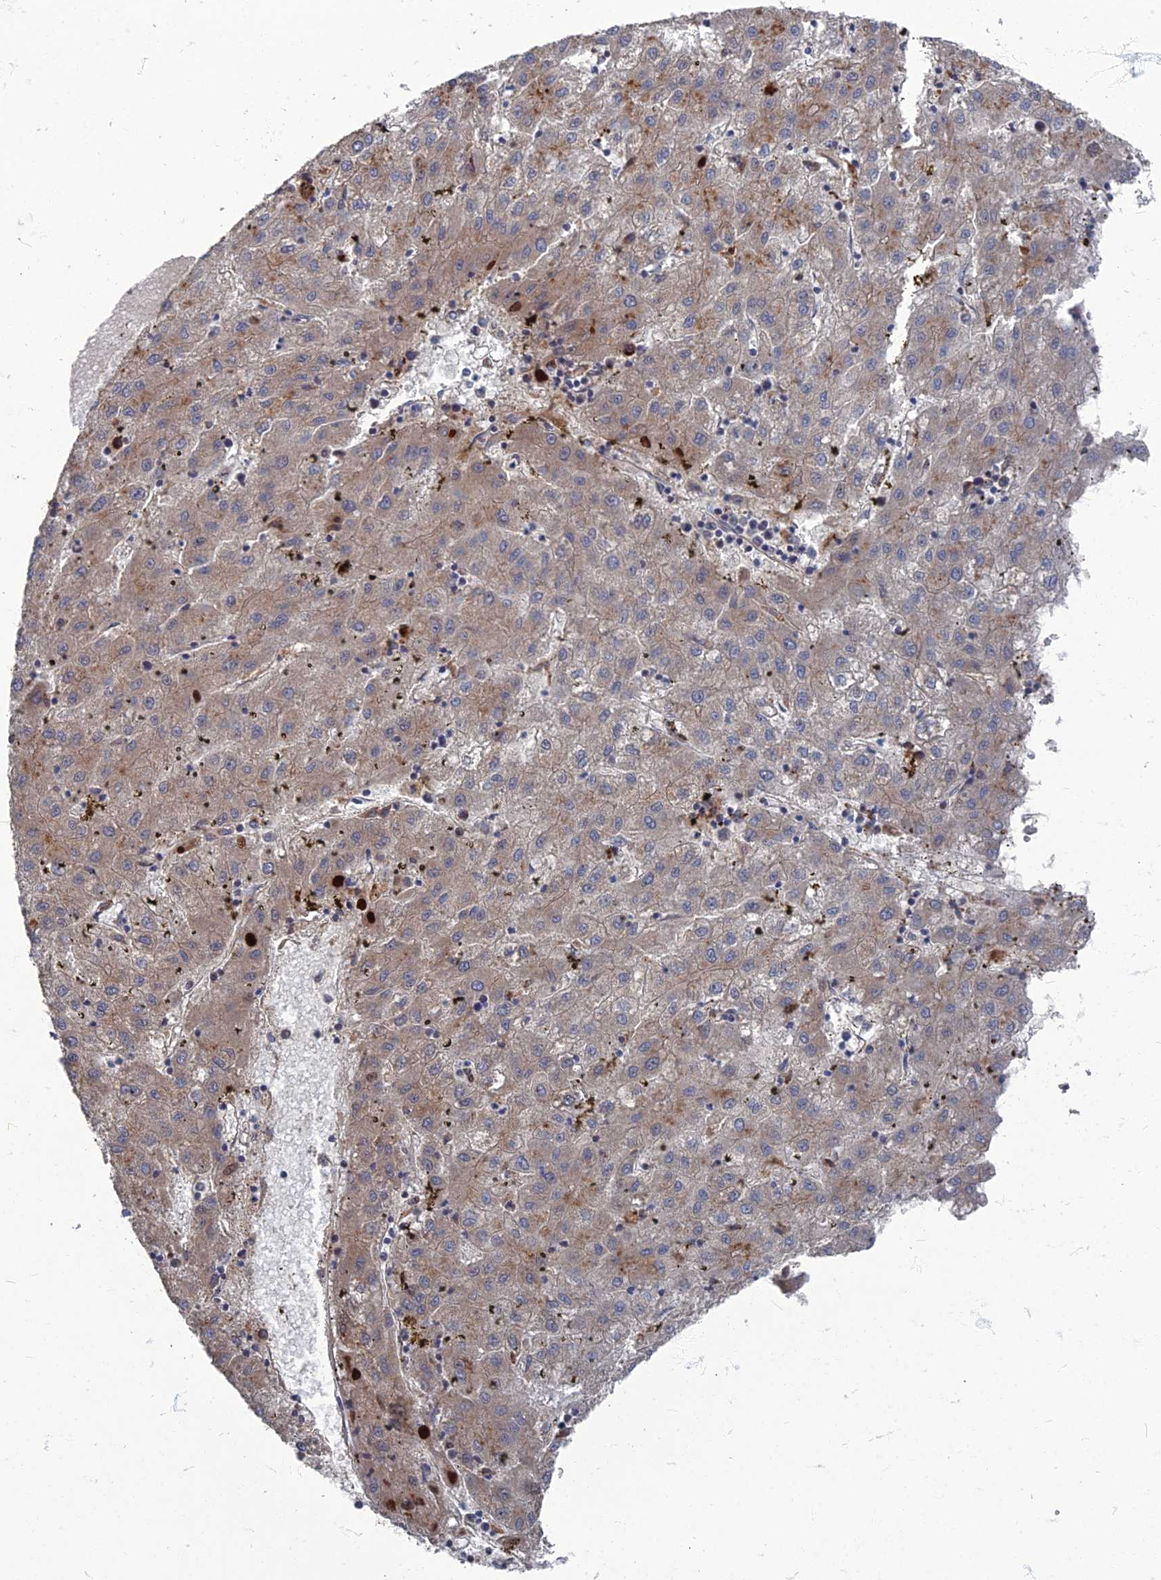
{"staining": {"intensity": "moderate", "quantity": ">75%", "location": "cytoplasmic/membranous"}, "tissue": "liver cancer", "cell_type": "Tumor cells", "image_type": "cancer", "snomed": [{"axis": "morphology", "description": "Carcinoma, Hepatocellular, NOS"}, {"axis": "topography", "description": "Liver"}], "caption": "Immunohistochemical staining of human liver hepatocellular carcinoma shows medium levels of moderate cytoplasmic/membranous protein positivity in about >75% of tumor cells.", "gene": "PPCDC", "patient": {"sex": "male", "age": 72}}